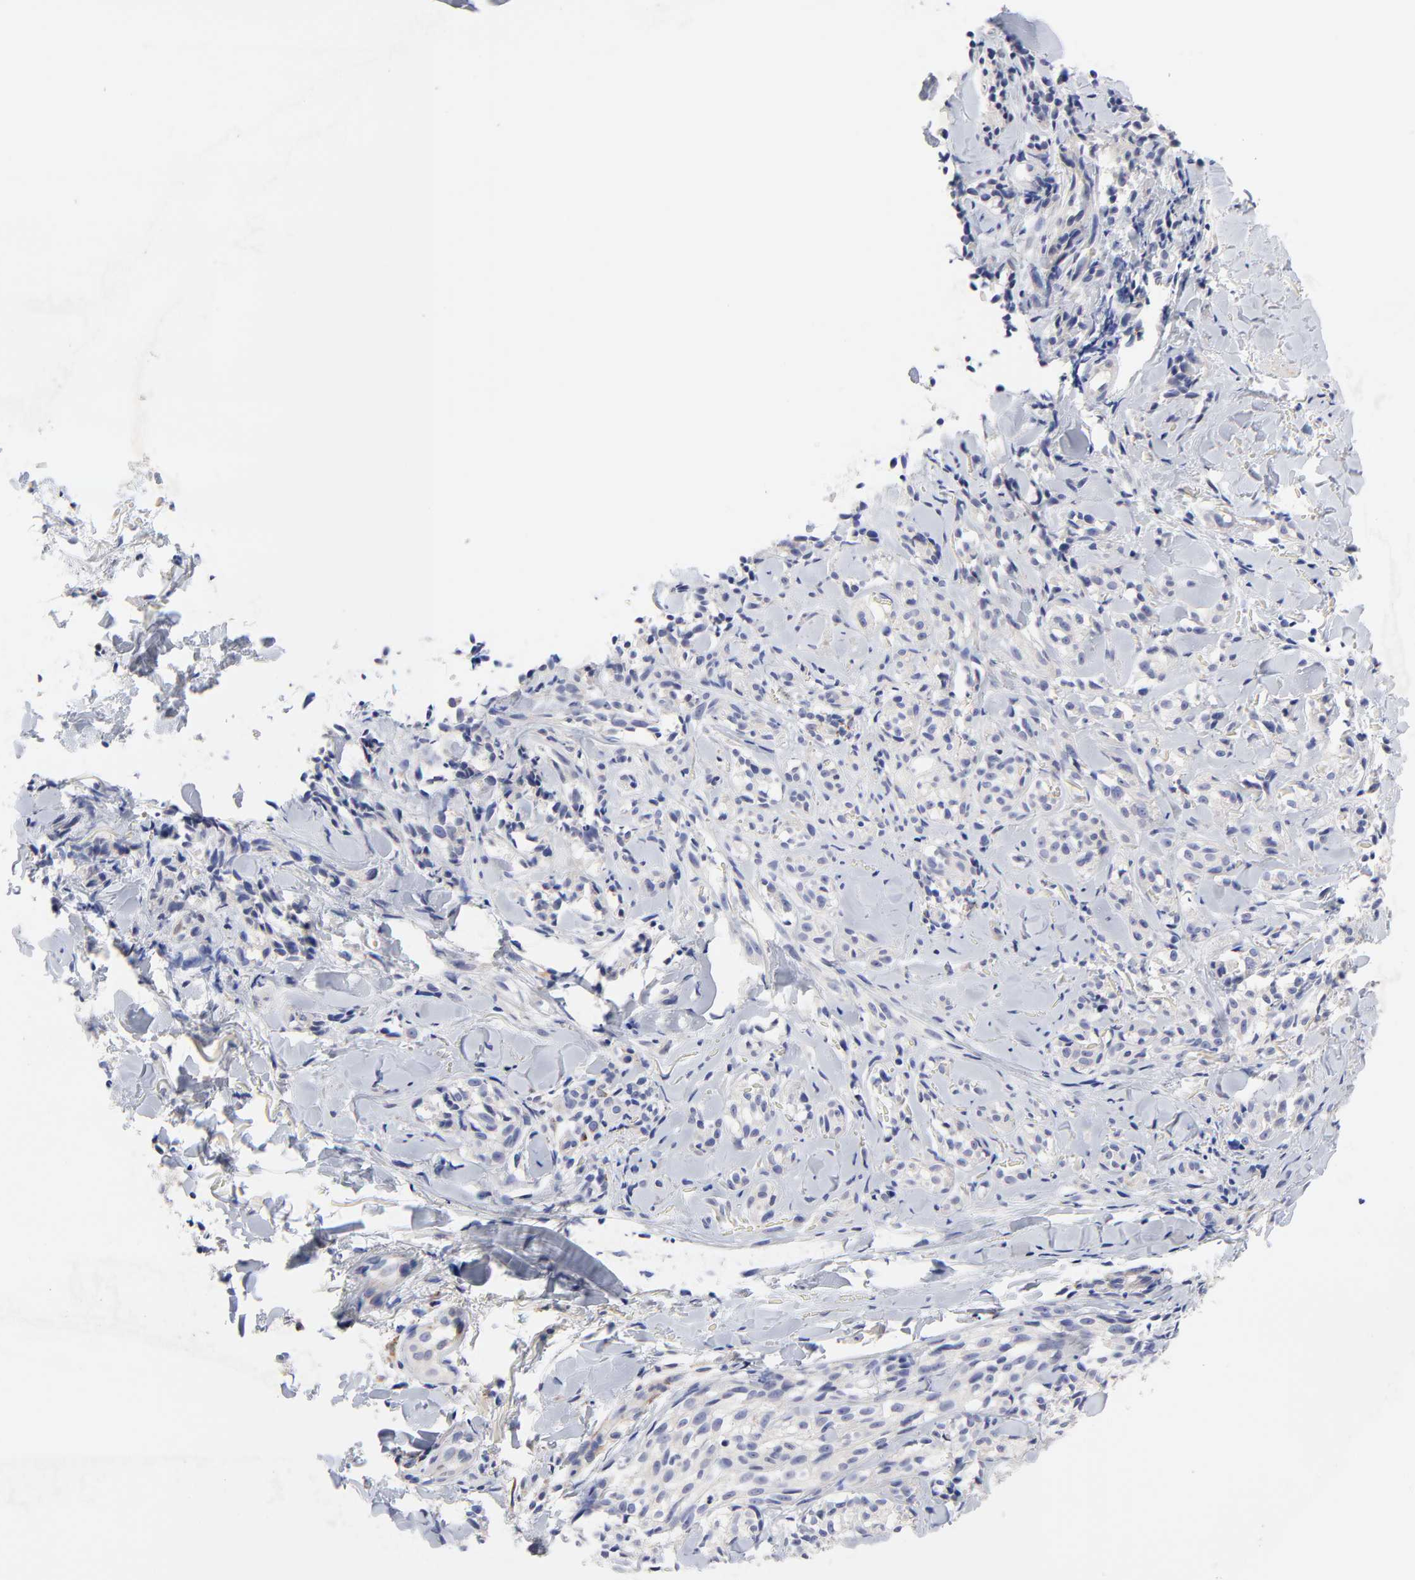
{"staining": {"intensity": "negative", "quantity": "none", "location": "none"}, "tissue": "melanoma", "cell_type": "Tumor cells", "image_type": "cancer", "snomed": [{"axis": "morphology", "description": "Malignant melanoma, Metastatic site"}, {"axis": "topography", "description": "Skin"}], "caption": "DAB (3,3'-diaminobenzidine) immunohistochemical staining of melanoma reveals no significant positivity in tumor cells.", "gene": "FBXO10", "patient": {"sex": "female", "age": 66}}